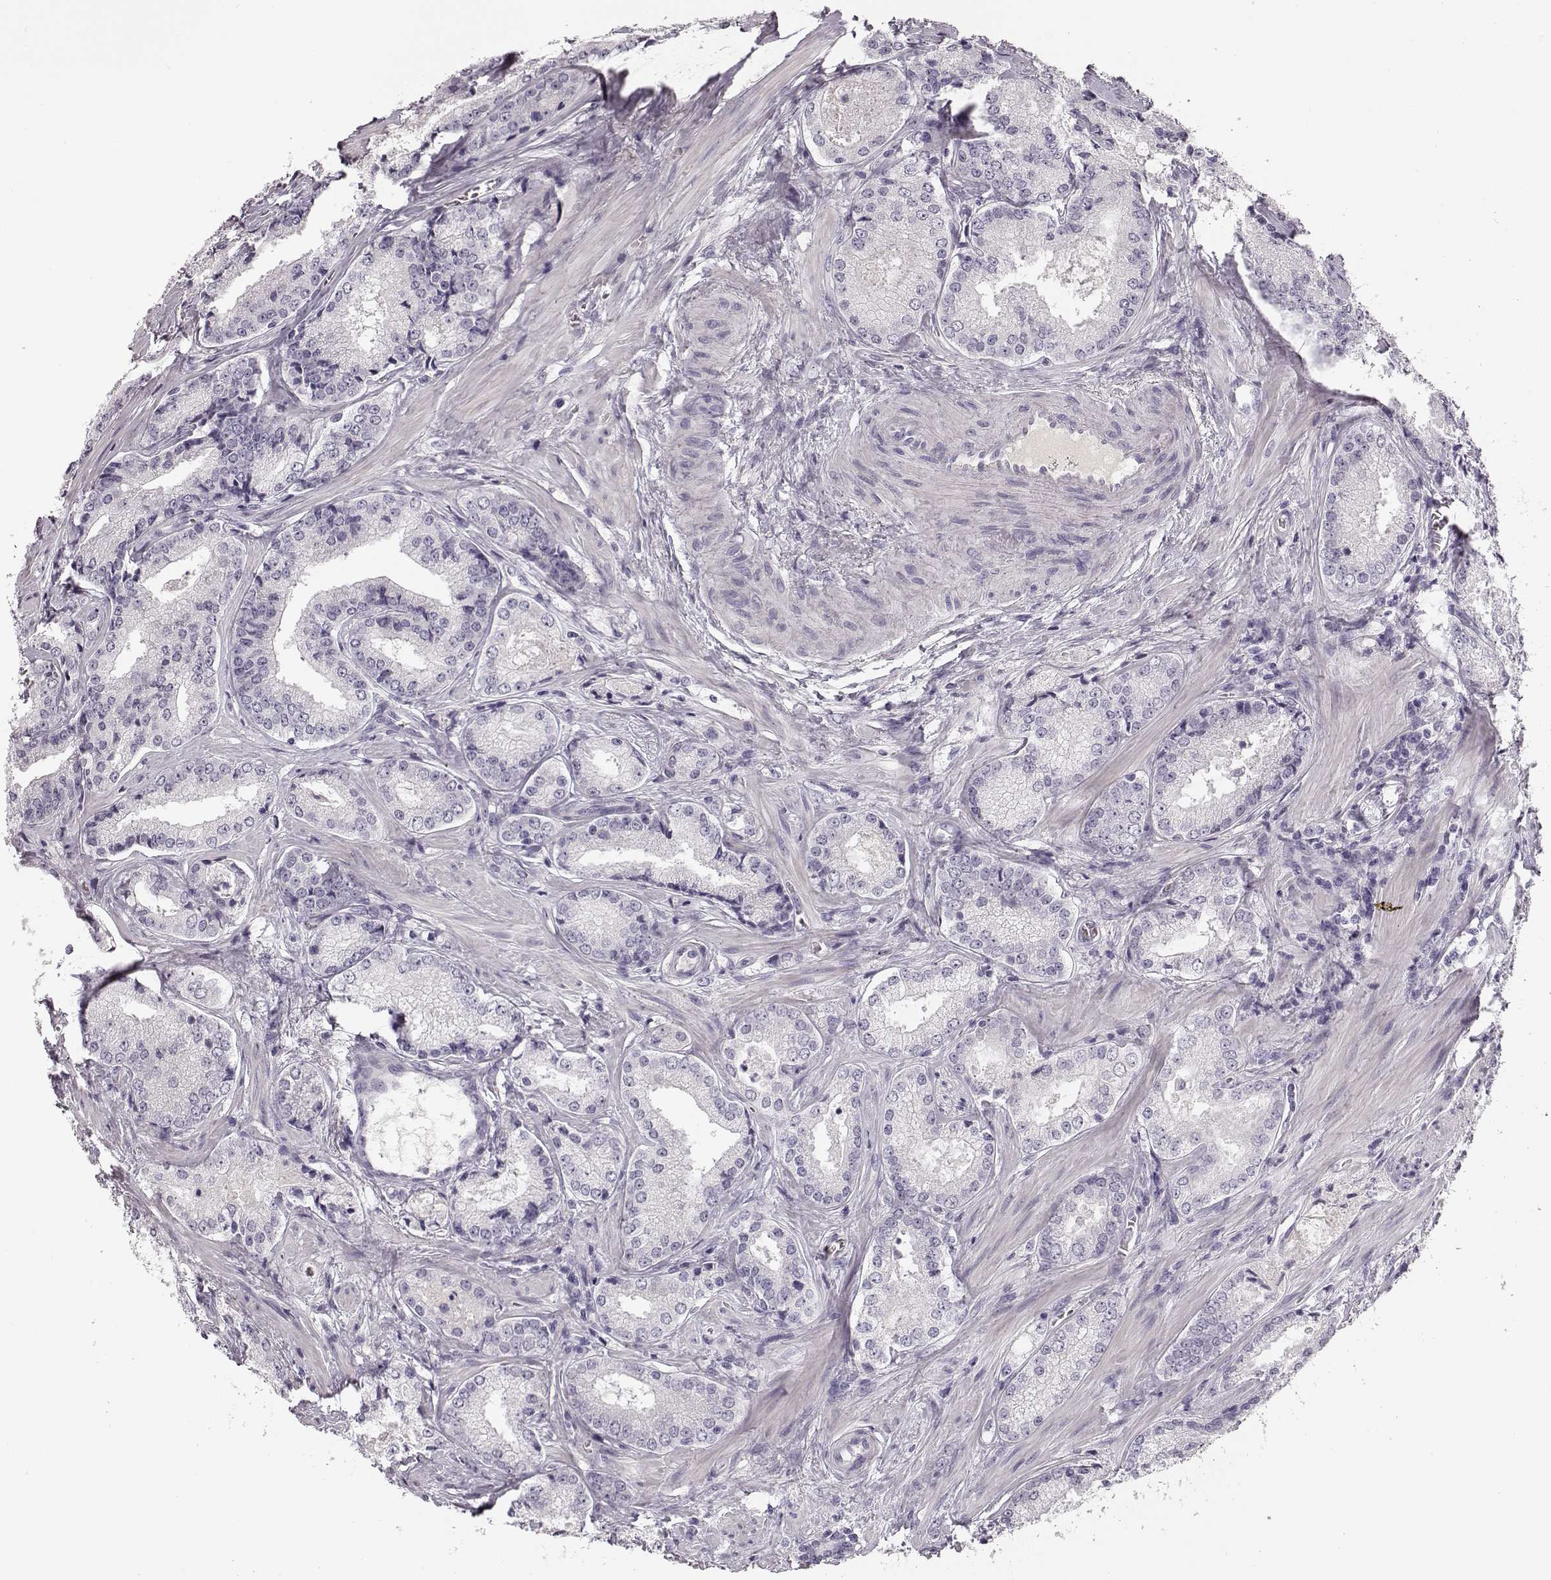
{"staining": {"intensity": "negative", "quantity": "none", "location": "none"}, "tissue": "prostate cancer", "cell_type": "Tumor cells", "image_type": "cancer", "snomed": [{"axis": "morphology", "description": "Adenocarcinoma, Low grade"}, {"axis": "topography", "description": "Prostate"}], "caption": "This photomicrograph is of prostate low-grade adenocarcinoma stained with immunohistochemistry to label a protein in brown with the nuclei are counter-stained blue. There is no staining in tumor cells. (Stains: DAB IHC with hematoxylin counter stain, Microscopy: brightfield microscopy at high magnification).", "gene": "KIAA0319", "patient": {"sex": "male", "age": 56}}